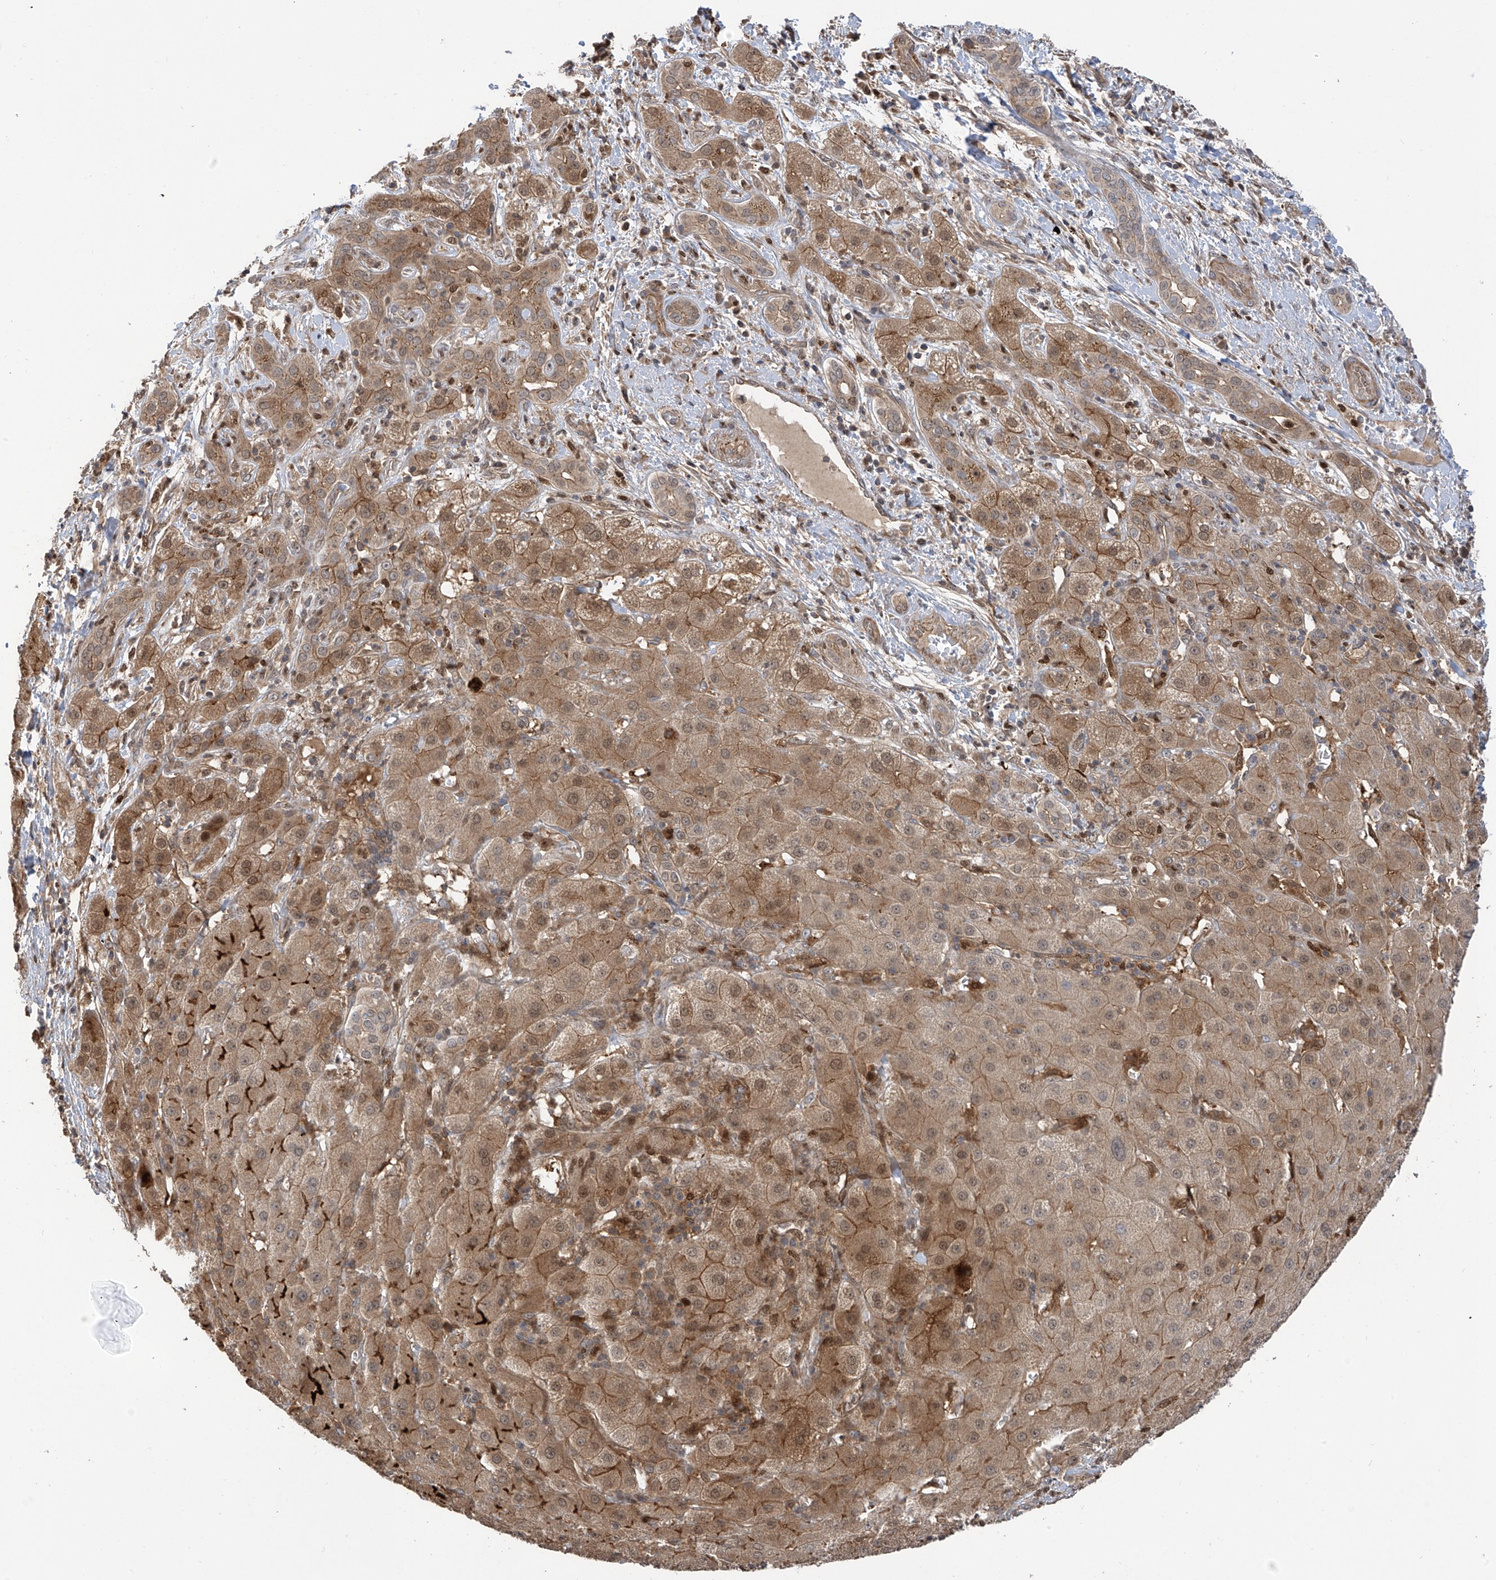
{"staining": {"intensity": "moderate", "quantity": ">75%", "location": "cytoplasmic/membranous,nuclear"}, "tissue": "liver cancer", "cell_type": "Tumor cells", "image_type": "cancer", "snomed": [{"axis": "morphology", "description": "Carcinoma, Hepatocellular, NOS"}, {"axis": "topography", "description": "Liver"}], "caption": "Protein staining by IHC shows moderate cytoplasmic/membranous and nuclear positivity in about >75% of tumor cells in liver hepatocellular carcinoma.", "gene": "ATAD2B", "patient": {"sex": "male", "age": 65}}